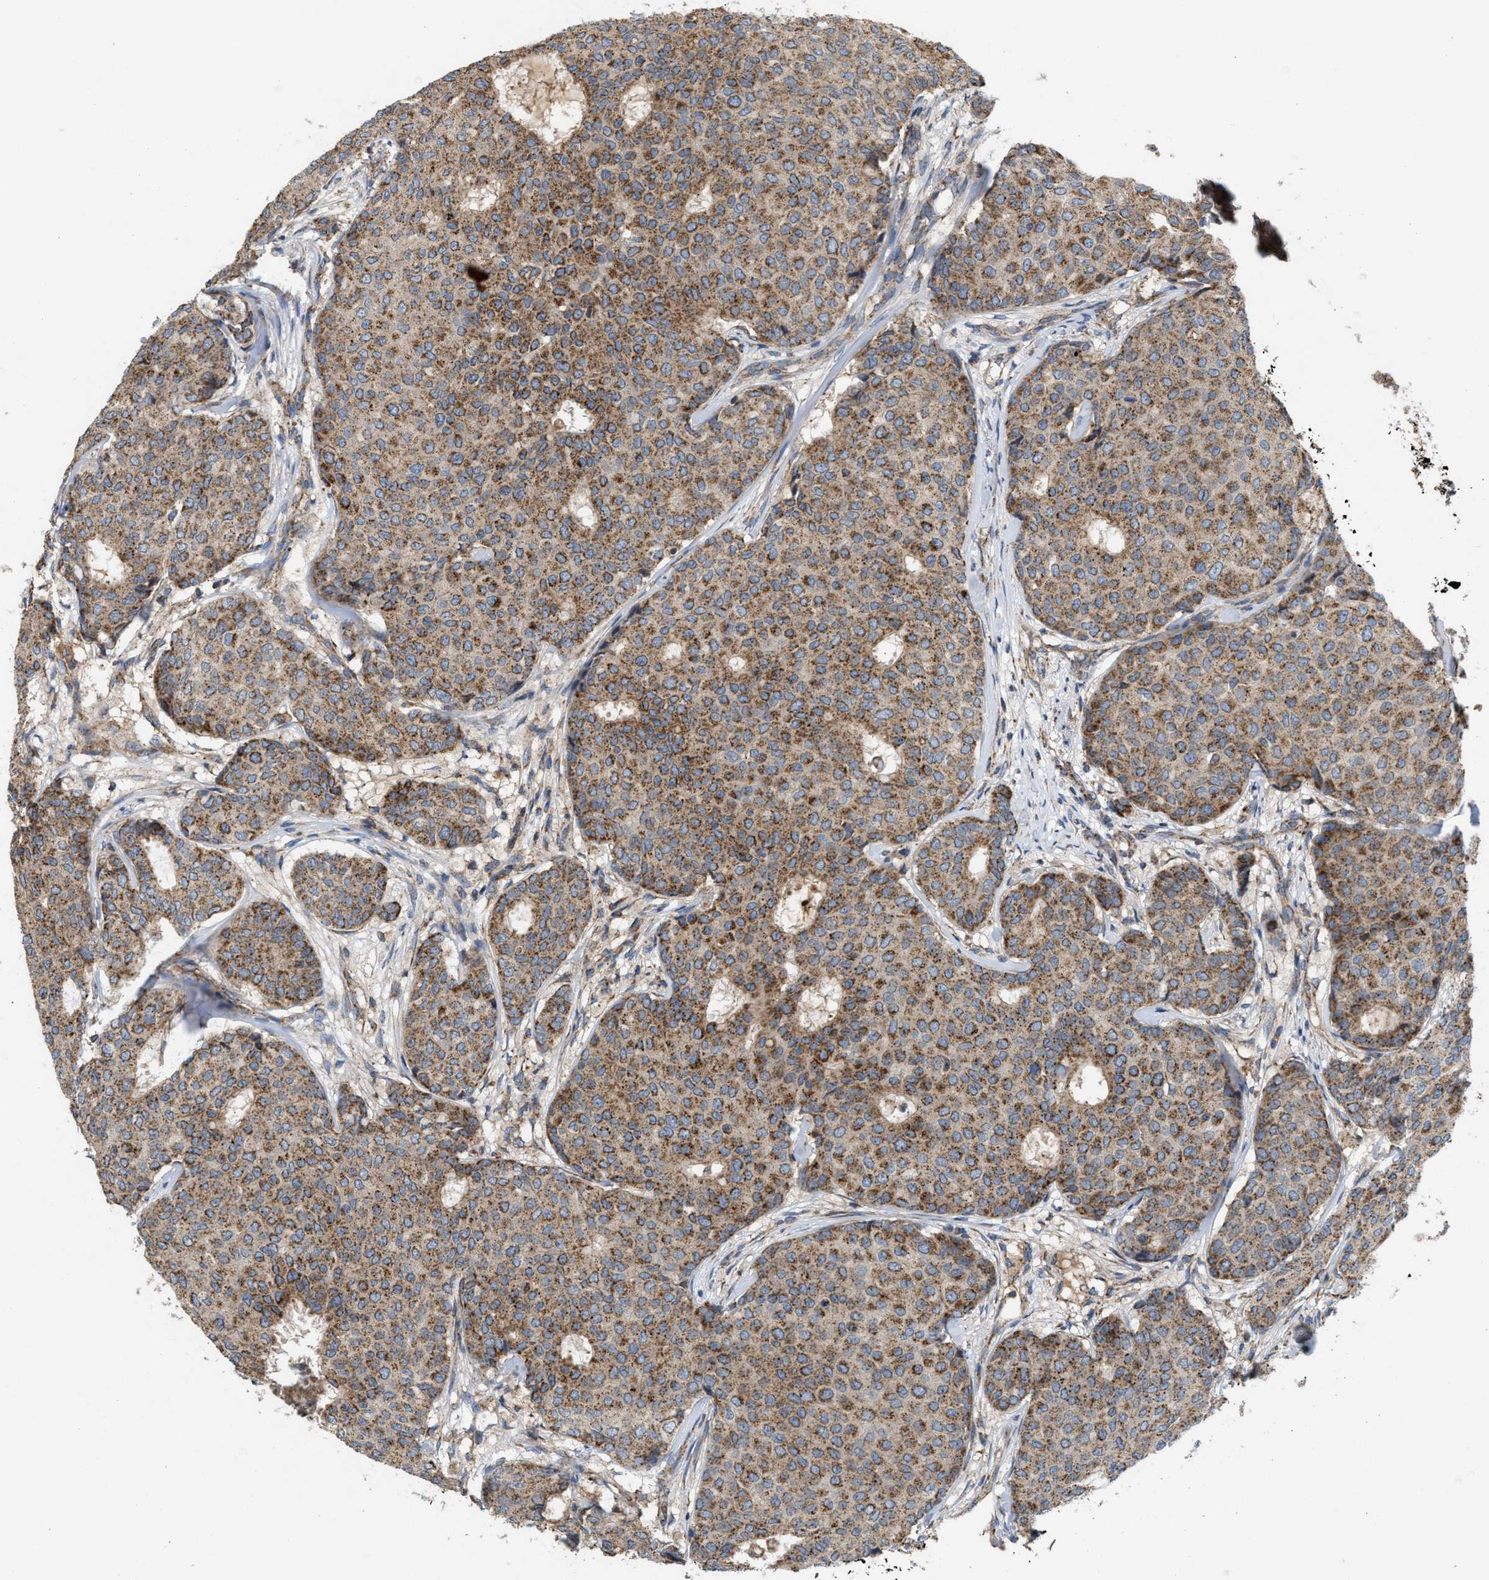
{"staining": {"intensity": "moderate", "quantity": ">75%", "location": "cytoplasmic/membranous"}, "tissue": "breast cancer", "cell_type": "Tumor cells", "image_type": "cancer", "snomed": [{"axis": "morphology", "description": "Duct carcinoma"}, {"axis": "topography", "description": "Breast"}], "caption": "A micrograph showing moderate cytoplasmic/membranous positivity in about >75% of tumor cells in breast cancer (intraductal carcinoma), as visualized by brown immunohistochemical staining.", "gene": "TACO1", "patient": {"sex": "female", "age": 75}}